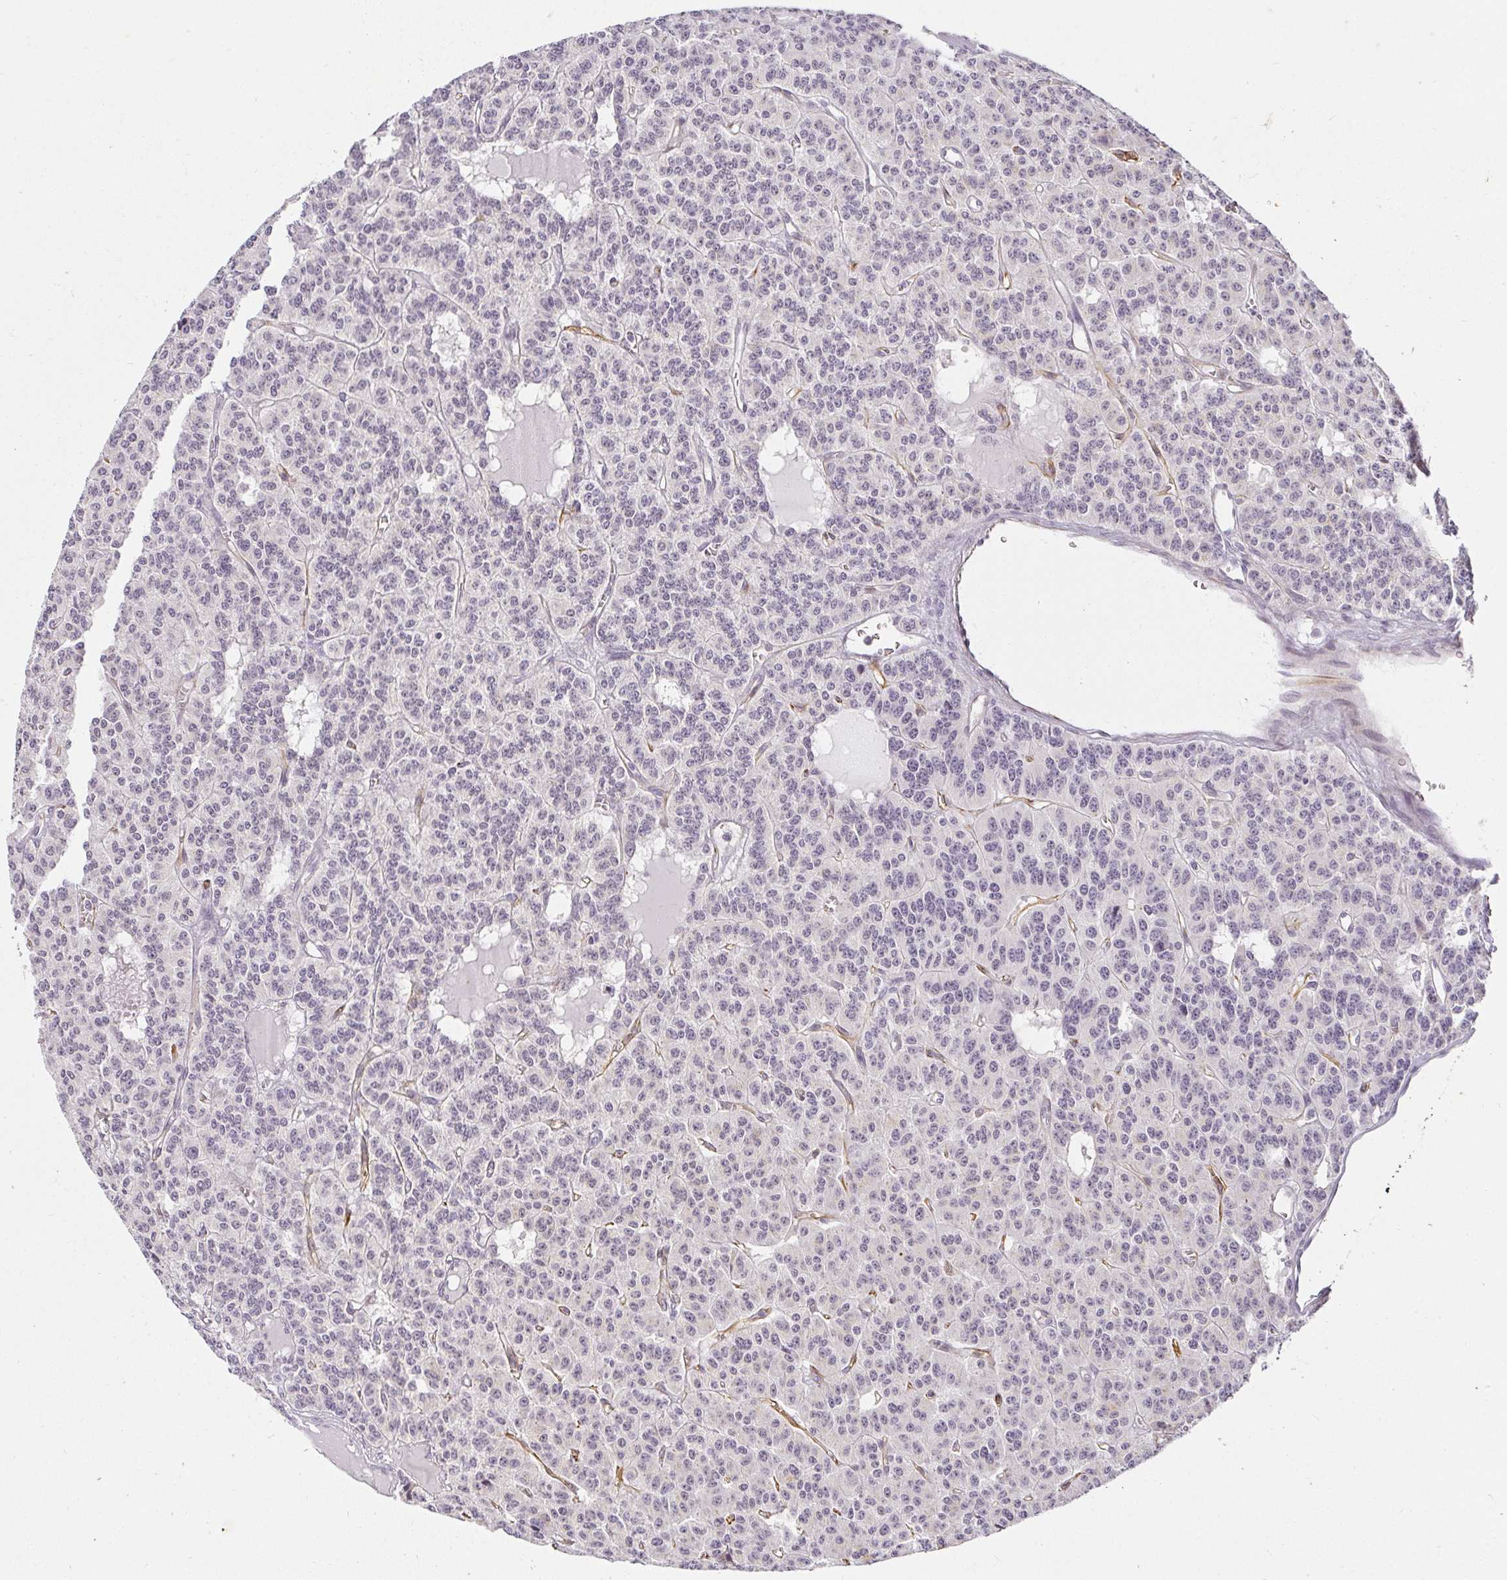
{"staining": {"intensity": "negative", "quantity": "none", "location": "none"}, "tissue": "carcinoid", "cell_type": "Tumor cells", "image_type": "cancer", "snomed": [{"axis": "morphology", "description": "Carcinoid, malignant, NOS"}, {"axis": "topography", "description": "Lung"}], "caption": "An immunohistochemistry photomicrograph of carcinoid is shown. There is no staining in tumor cells of carcinoid. (DAB immunohistochemistry (IHC) with hematoxylin counter stain).", "gene": "ACAN", "patient": {"sex": "female", "age": 71}}